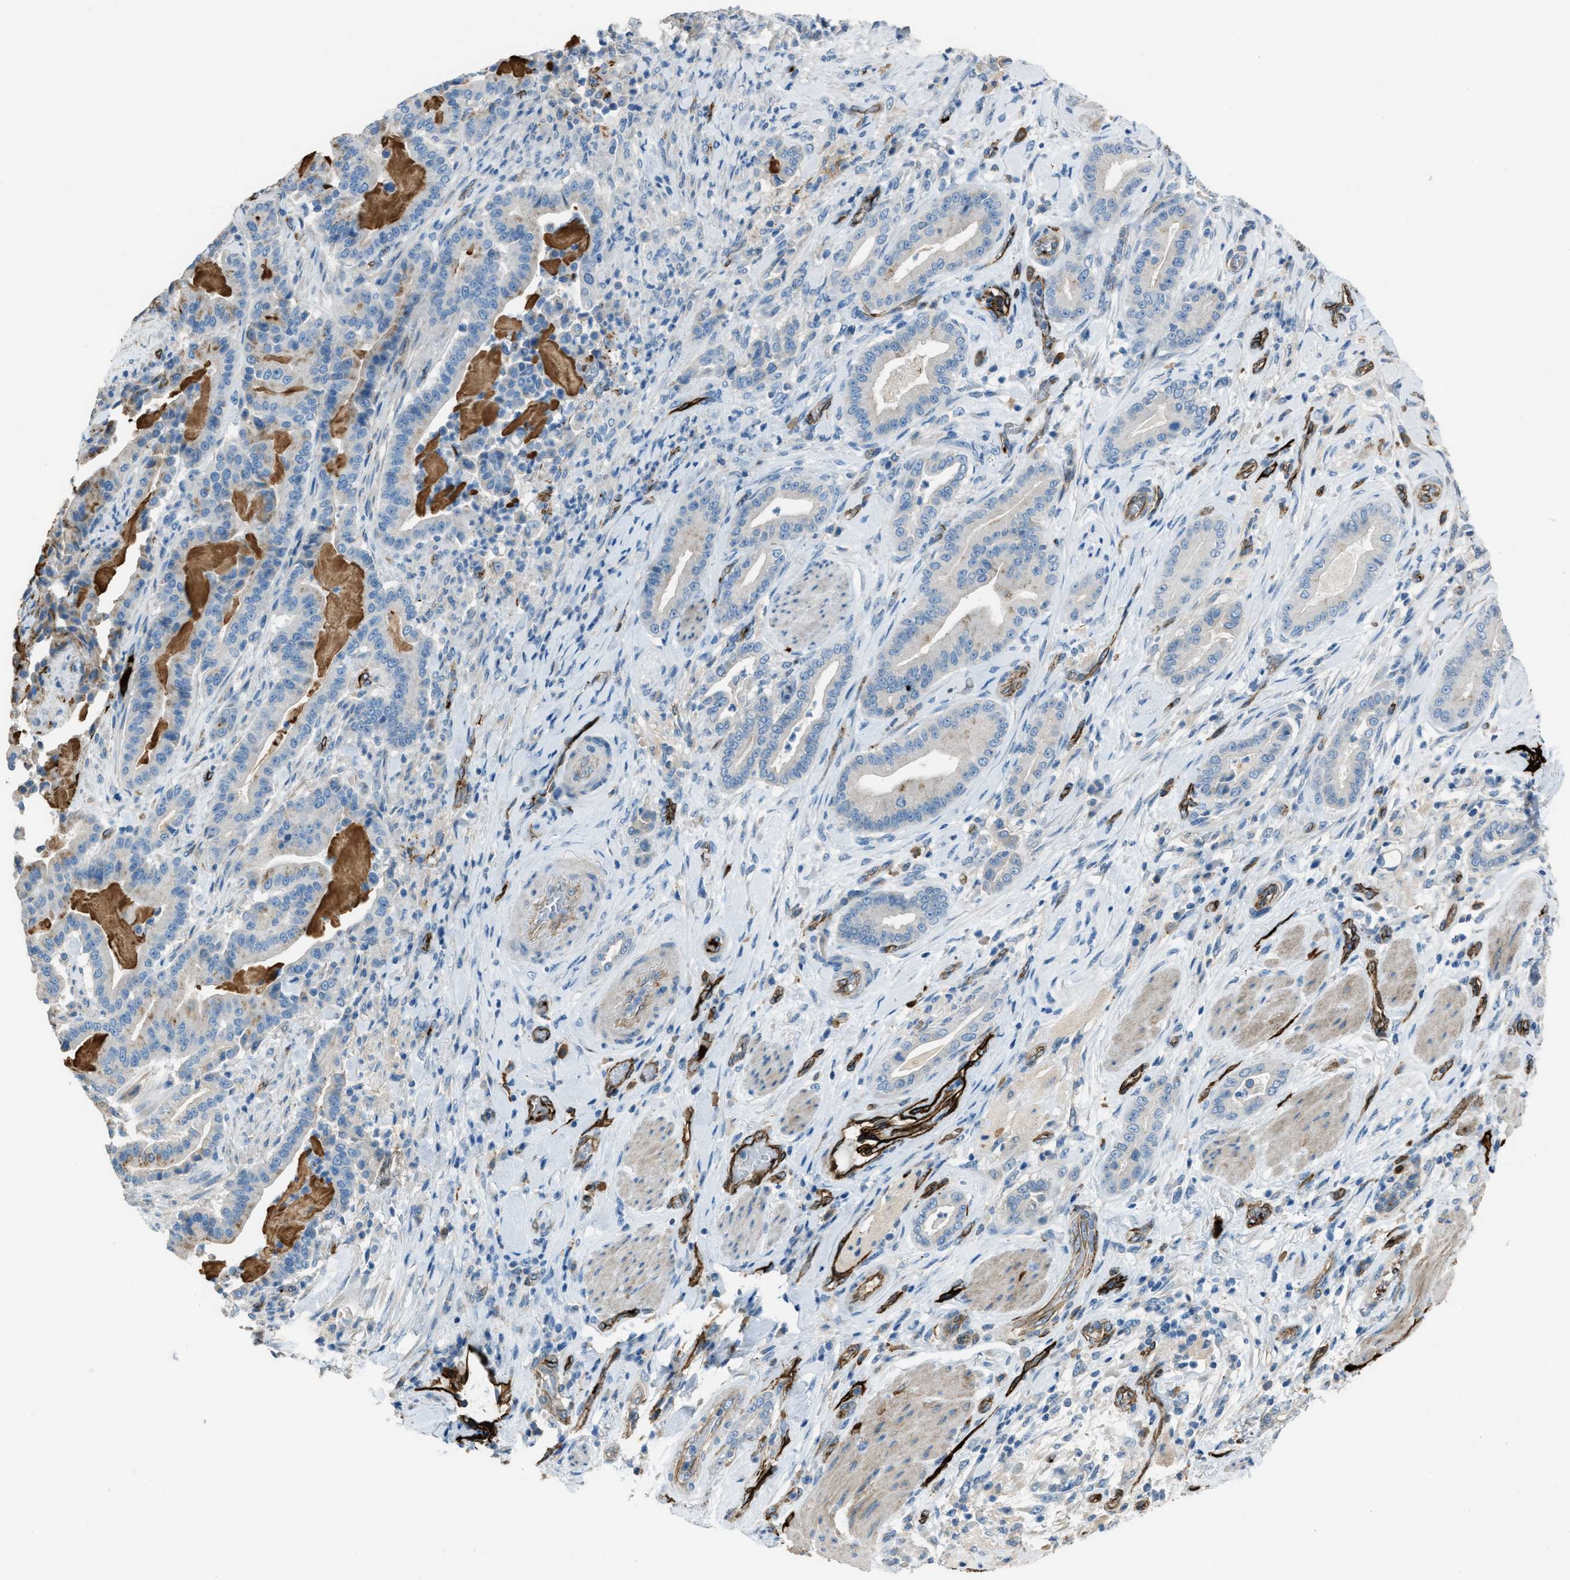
{"staining": {"intensity": "weak", "quantity": "<25%", "location": "cytoplasmic/membranous"}, "tissue": "pancreatic cancer", "cell_type": "Tumor cells", "image_type": "cancer", "snomed": [{"axis": "morphology", "description": "Normal tissue, NOS"}, {"axis": "morphology", "description": "Adenocarcinoma, NOS"}, {"axis": "topography", "description": "Pancreas"}], "caption": "Immunohistochemistry of pancreatic adenocarcinoma exhibits no expression in tumor cells.", "gene": "SLC22A15", "patient": {"sex": "male", "age": 63}}